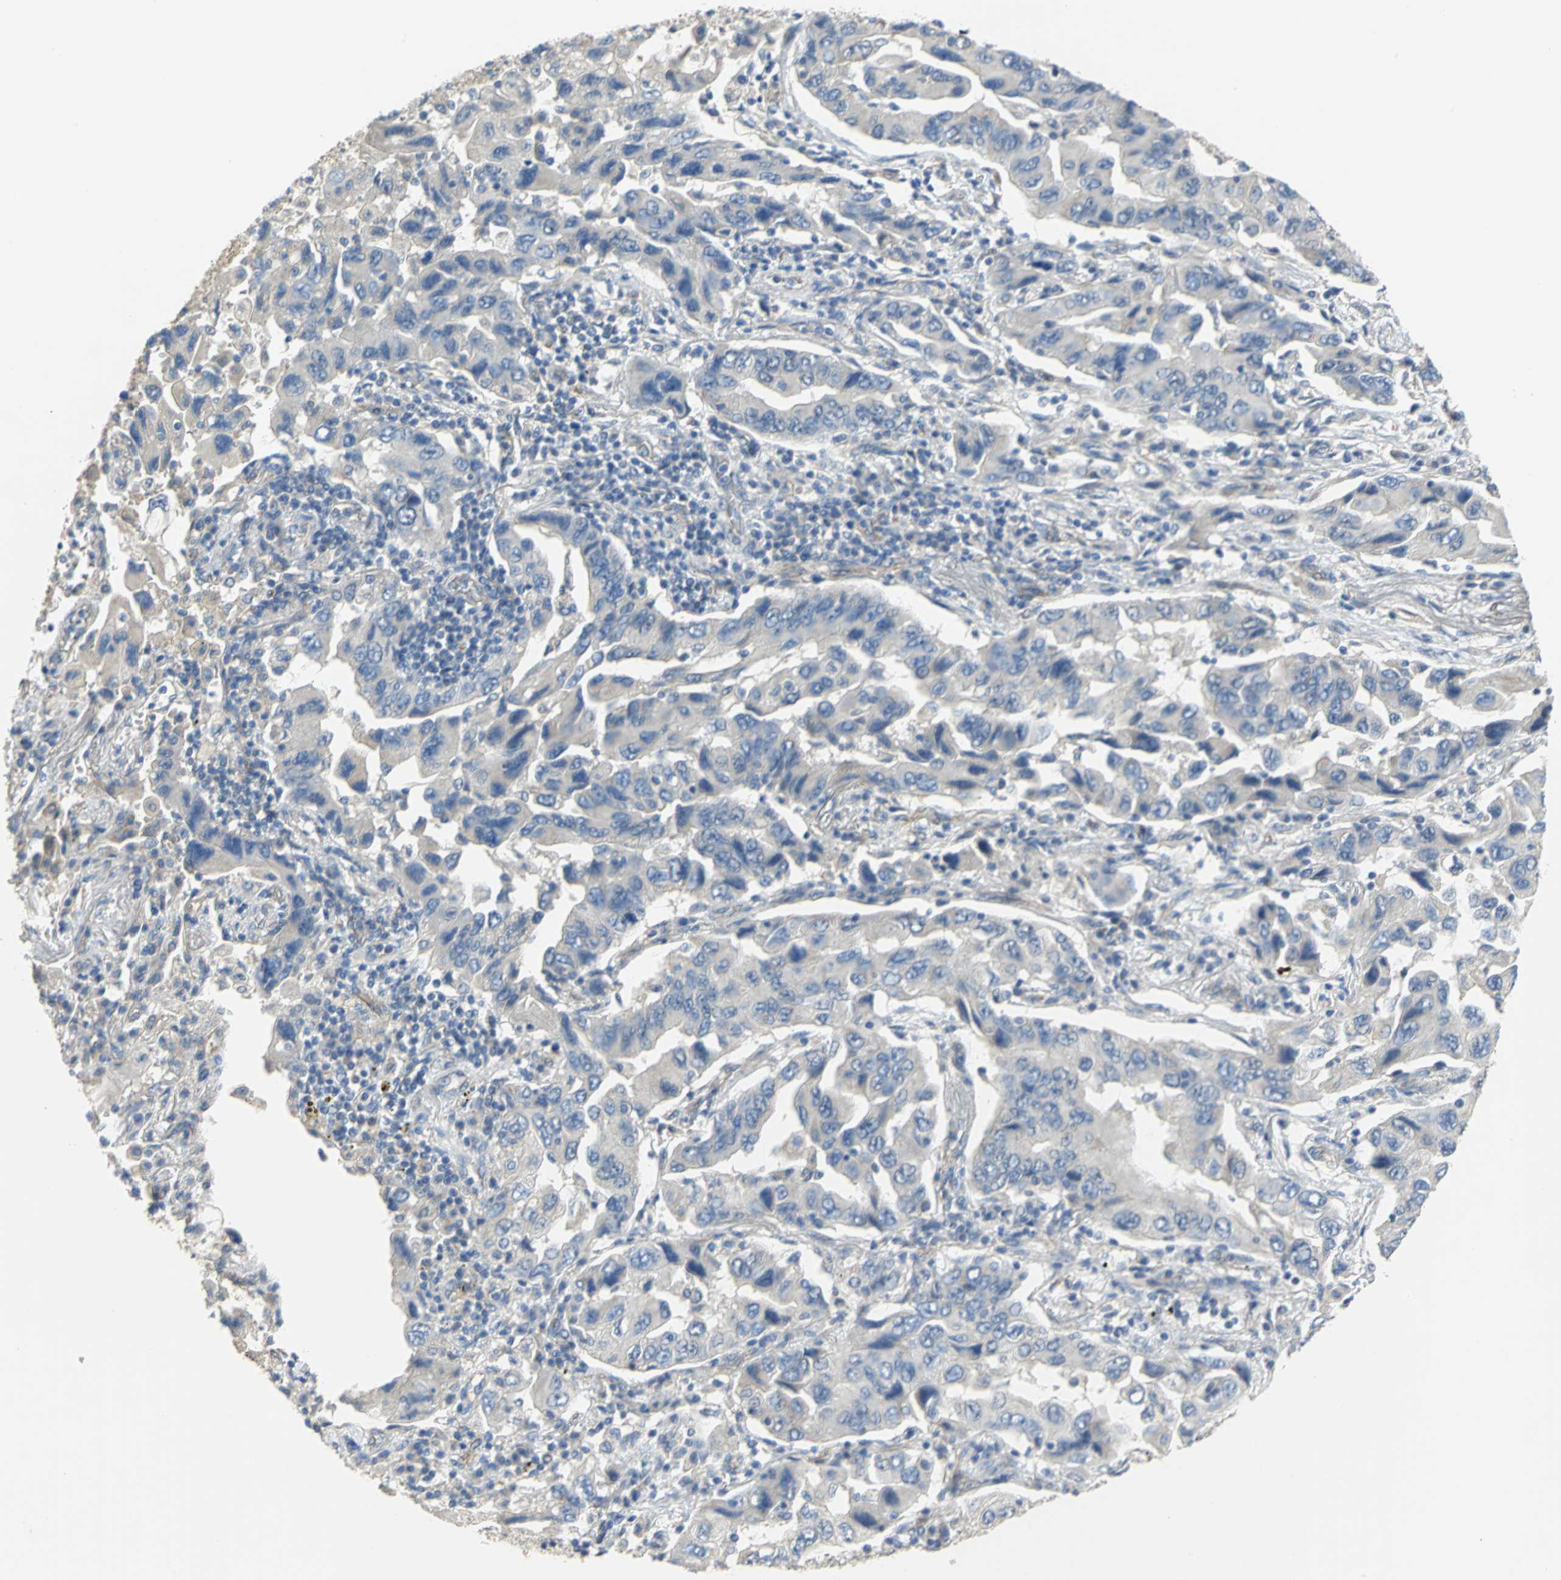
{"staining": {"intensity": "negative", "quantity": "none", "location": "none"}, "tissue": "lung cancer", "cell_type": "Tumor cells", "image_type": "cancer", "snomed": [{"axis": "morphology", "description": "Adenocarcinoma, NOS"}, {"axis": "topography", "description": "Lung"}], "caption": "The immunohistochemistry photomicrograph has no significant staining in tumor cells of lung cancer (adenocarcinoma) tissue.", "gene": "HTR1F", "patient": {"sex": "female", "age": 65}}